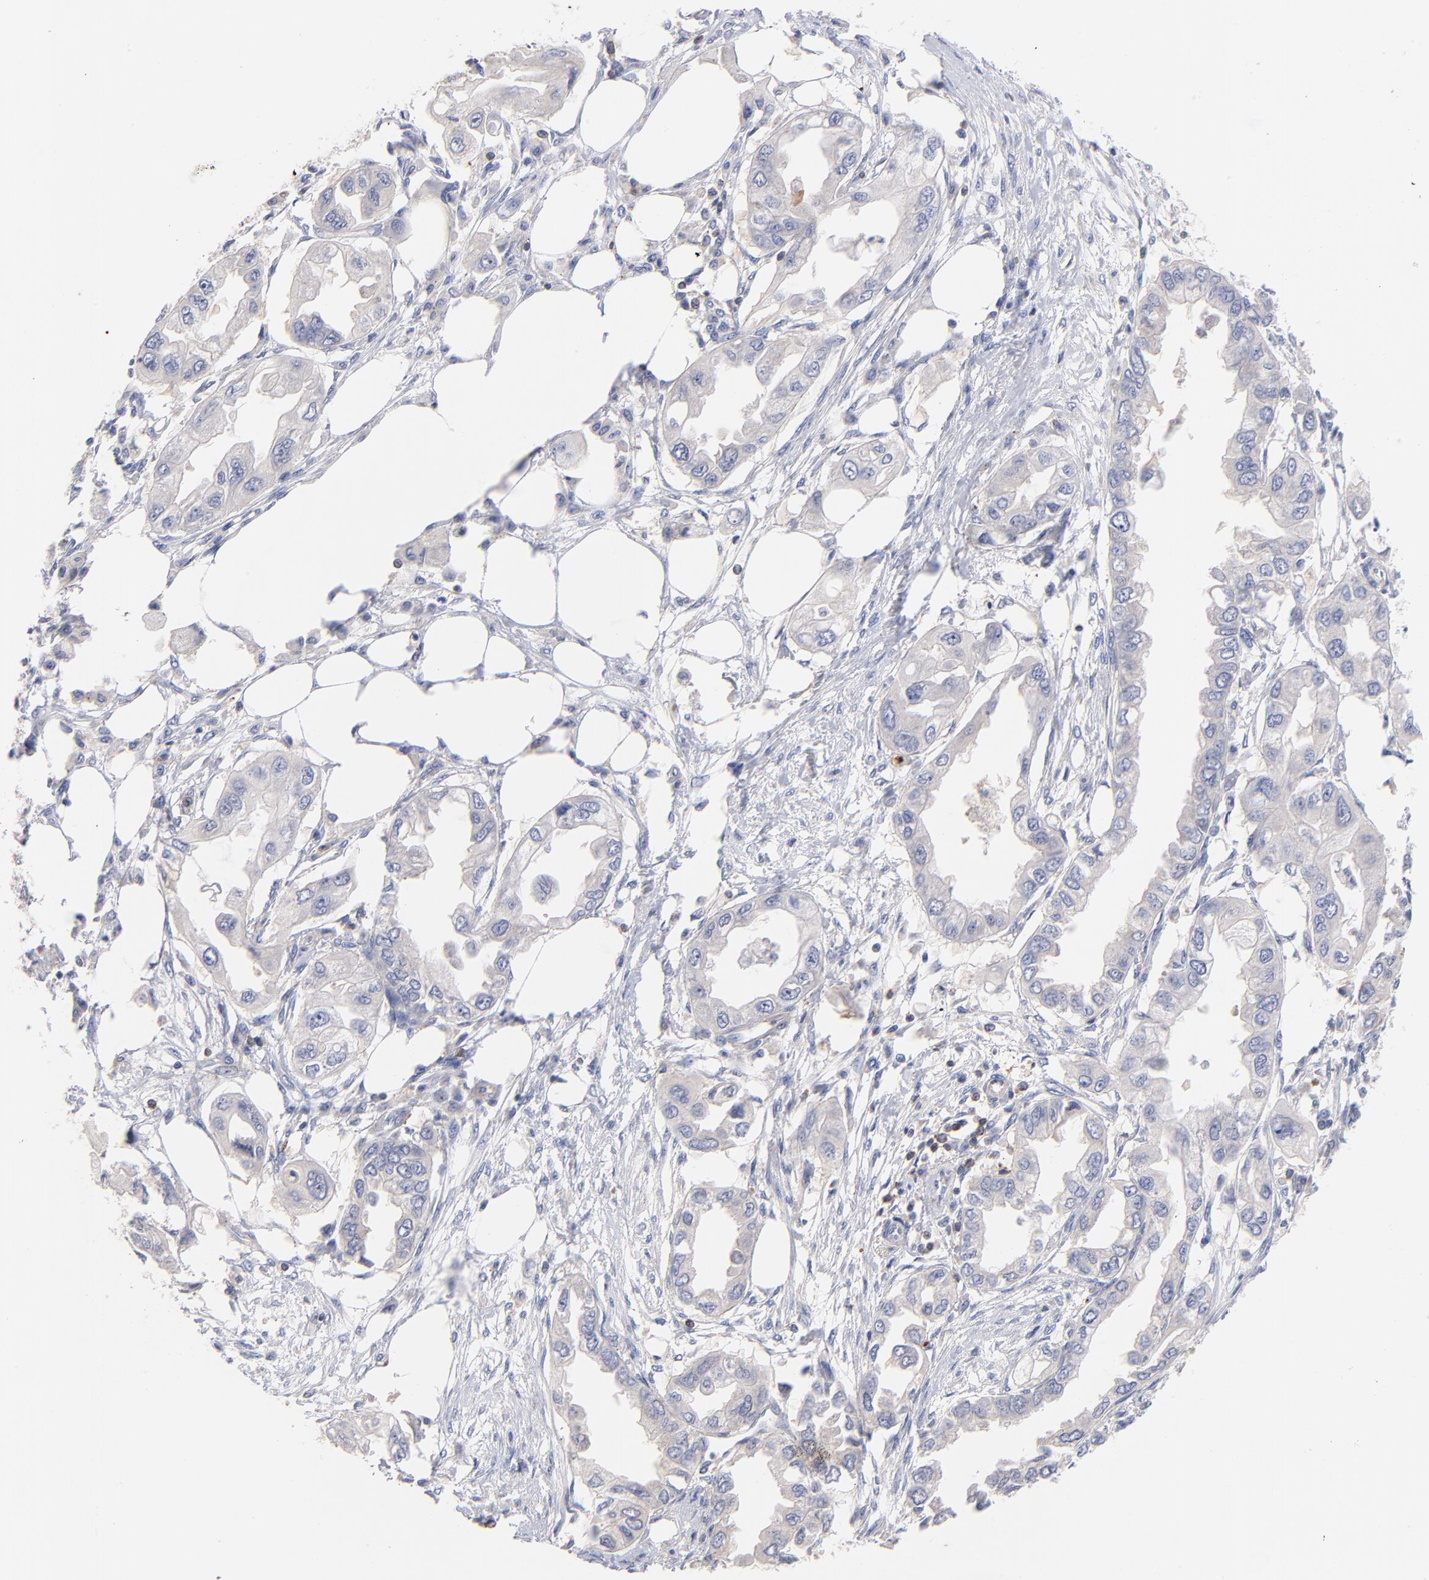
{"staining": {"intensity": "negative", "quantity": "none", "location": "none"}, "tissue": "endometrial cancer", "cell_type": "Tumor cells", "image_type": "cancer", "snomed": [{"axis": "morphology", "description": "Adenocarcinoma, NOS"}, {"axis": "topography", "description": "Endometrium"}], "caption": "This is an immunohistochemistry micrograph of human endometrial cancer (adenocarcinoma). There is no staining in tumor cells.", "gene": "KREMEN2", "patient": {"sex": "female", "age": 67}}